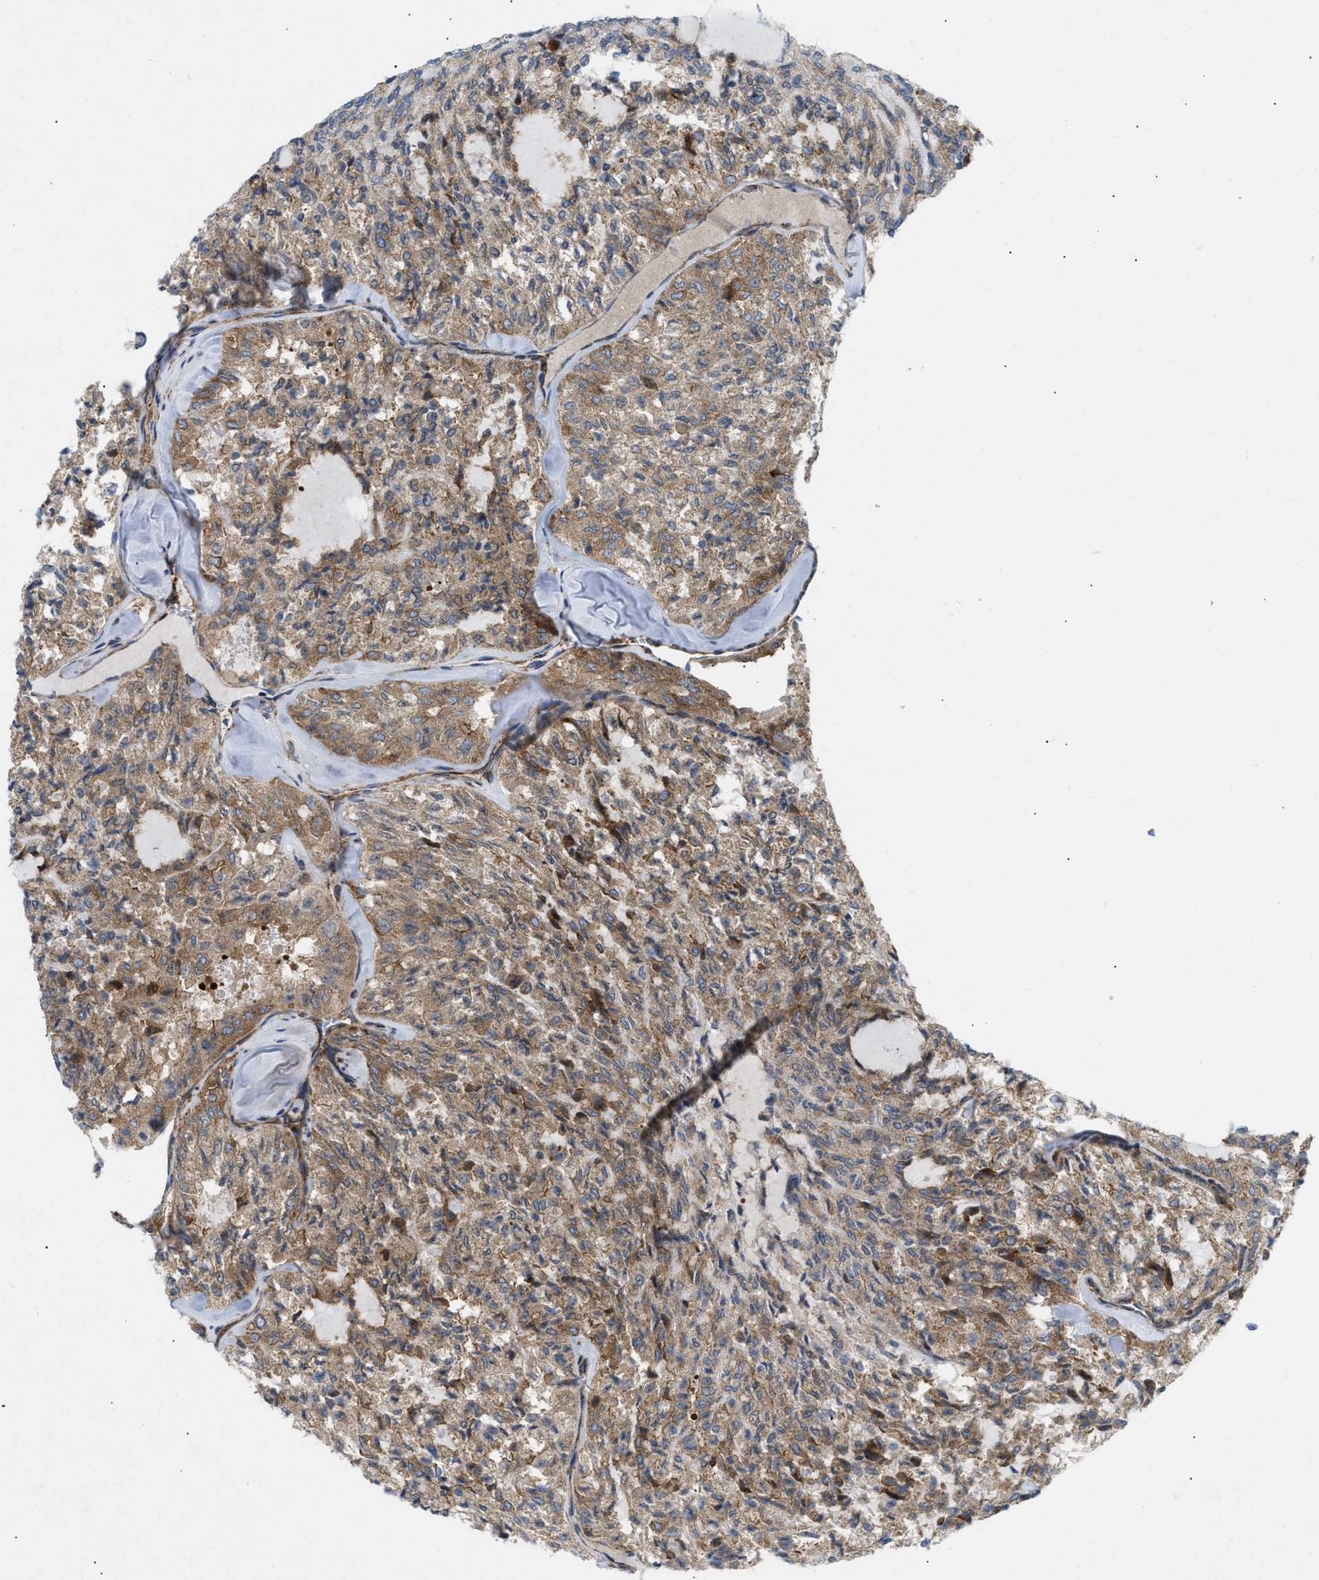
{"staining": {"intensity": "moderate", "quantity": ">75%", "location": "cytoplasmic/membranous"}, "tissue": "thyroid cancer", "cell_type": "Tumor cells", "image_type": "cancer", "snomed": [{"axis": "morphology", "description": "Follicular adenoma carcinoma, NOS"}, {"axis": "topography", "description": "Thyroid gland"}], "caption": "The histopathology image exhibits staining of follicular adenoma carcinoma (thyroid), revealing moderate cytoplasmic/membranous protein positivity (brown color) within tumor cells.", "gene": "DCTN4", "patient": {"sex": "male", "age": 75}}